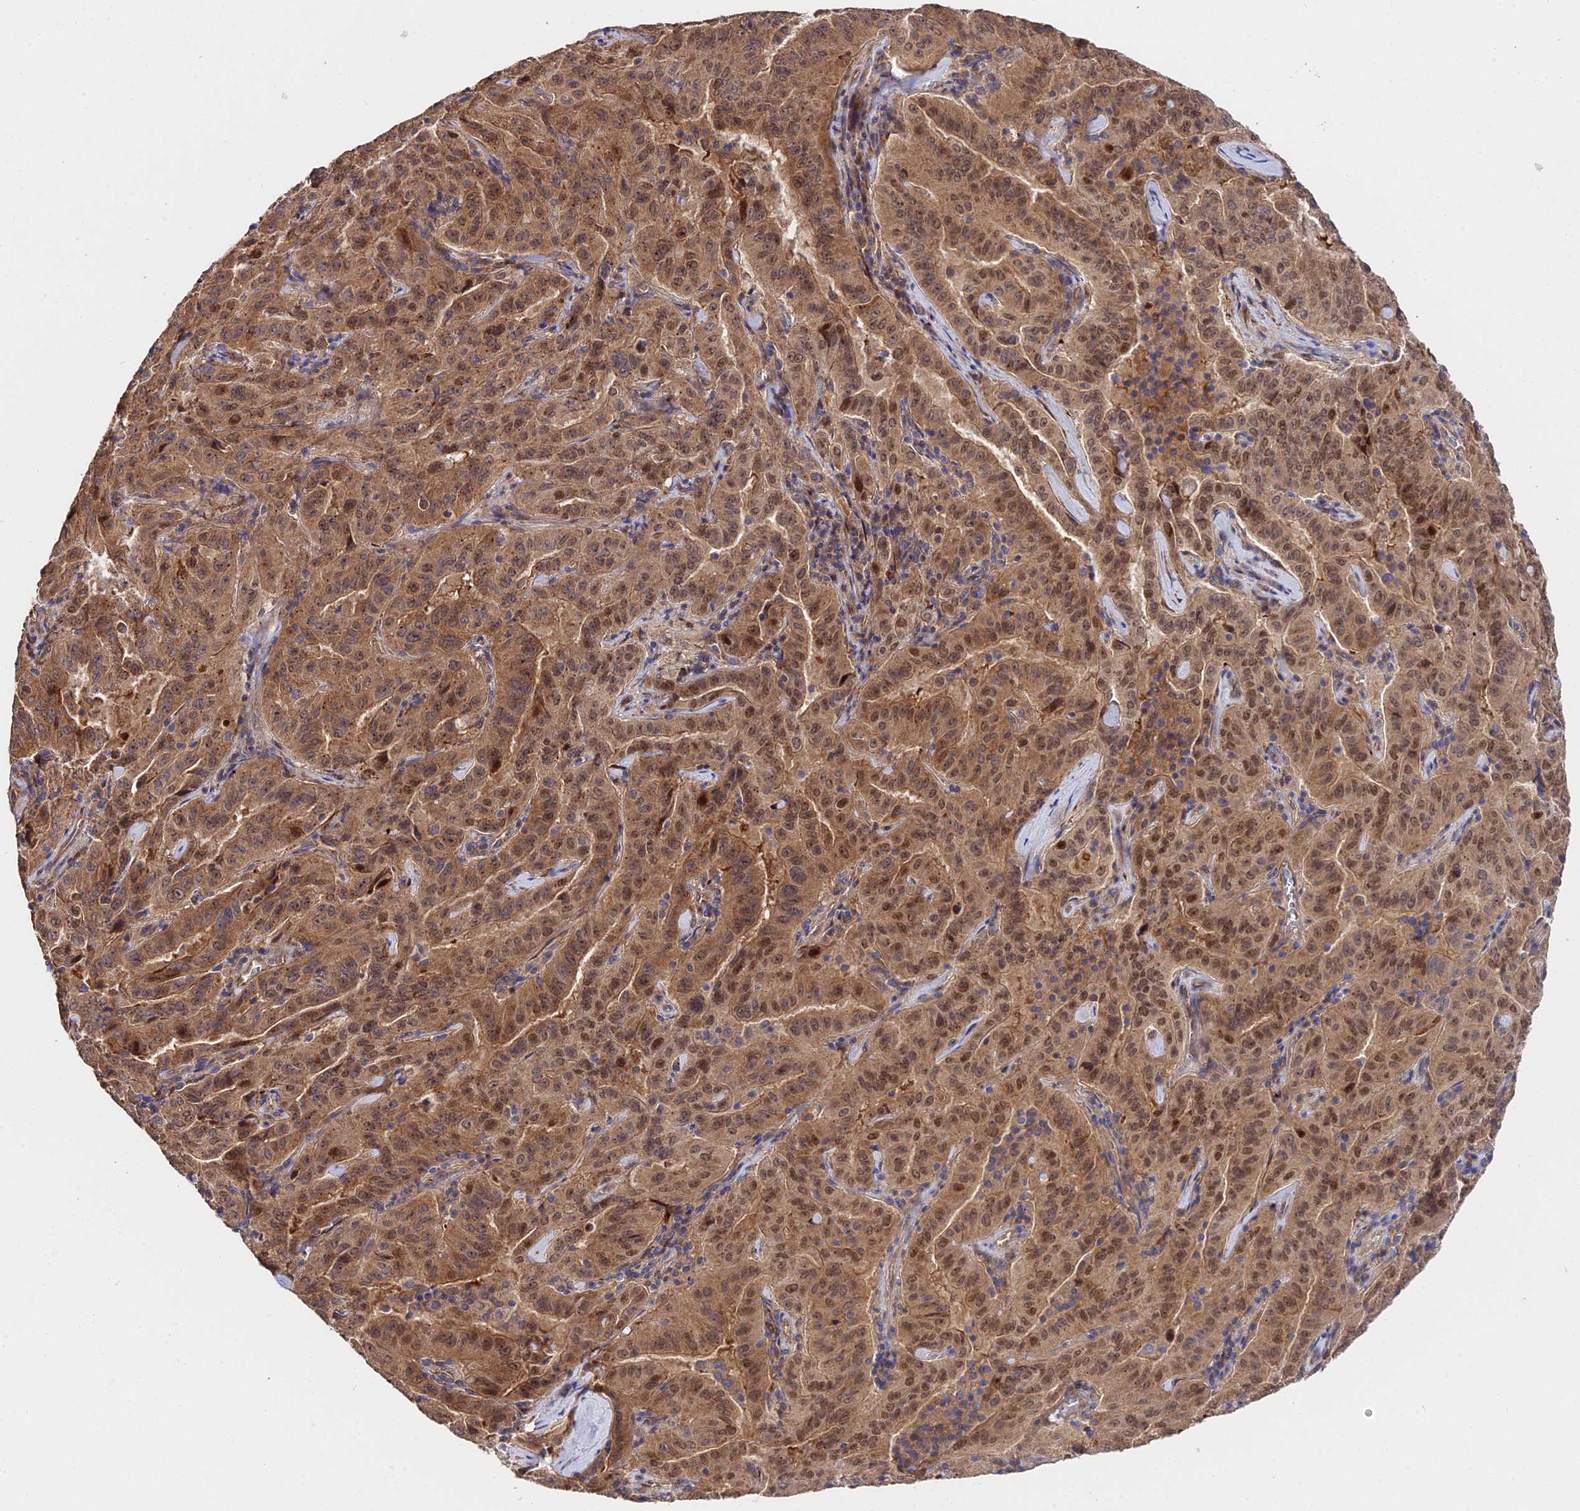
{"staining": {"intensity": "moderate", "quantity": ">75%", "location": "cytoplasmic/membranous,nuclear"}, "tissue": "pancreatic cancer", "cell_type": "Tumor cells", "image_type": "cancer", "snomed": [{"axis": "morphology", "description": "Adenocarcinoma, NOS"}, {"axis": "topography", "description": "Pancreas"}], "caption": "A brown stain labels moderate cytoplasmic/membranous and nuclear positivity of a protein in pancreatic adenocarcinoma tumor cells. The protein of interest is stained brown, and the nuclei are stained in blue (DAB (3,3'-diaminobenzidine) IHC with brightfield microscopy, high magnification).", "gene": "CDC37L1", "patient": {"sex": "male", "age": 63}}